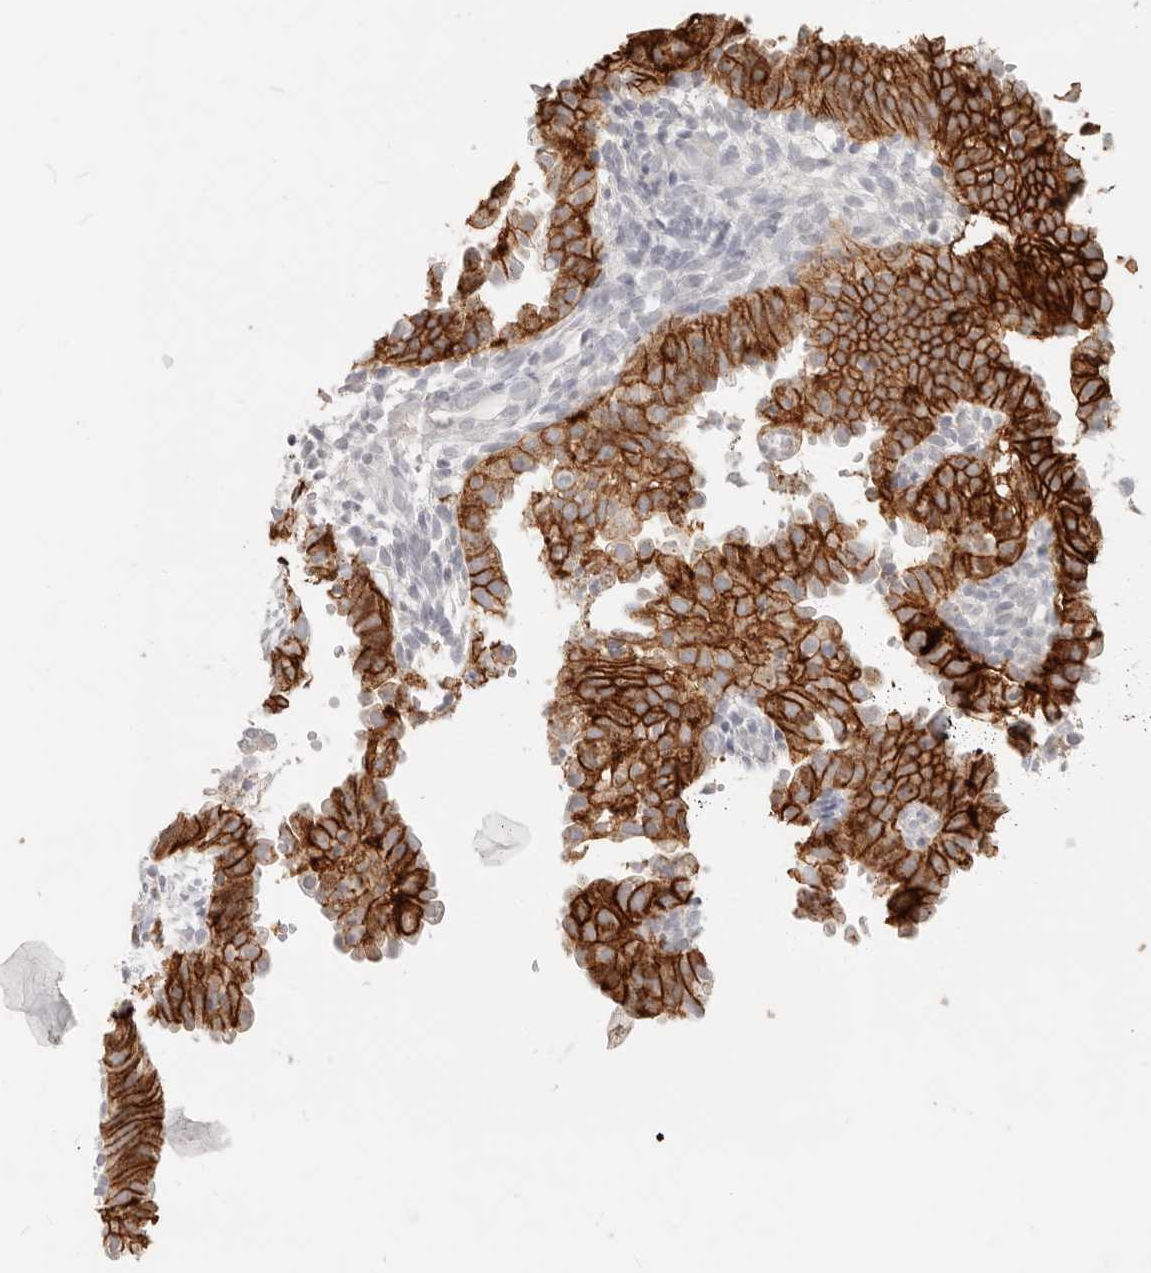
{"staining": {"intensity": "strong", "quantity": ">75%", "location": "cytoplasmic/membranous"}, "tissue": "endometrial cancer", "cell_type": "Tumor cells", "image_type": "cancer", "snomed": [{"axis": "morphology", "description": "Adenocarcinoma, NOS"}, {"axis": "topography", "description": "Endometrium"}], "caption": "A photomicrograph showing strong cytoplasmic/membranous staining in approximately >75% of tumor cells in endometrial cancer (adenocarcinoma), as visualized by brown immunohistochemical staining.", "gene": "EPCAM", "patient": {"sex": "female", "age": 51}}